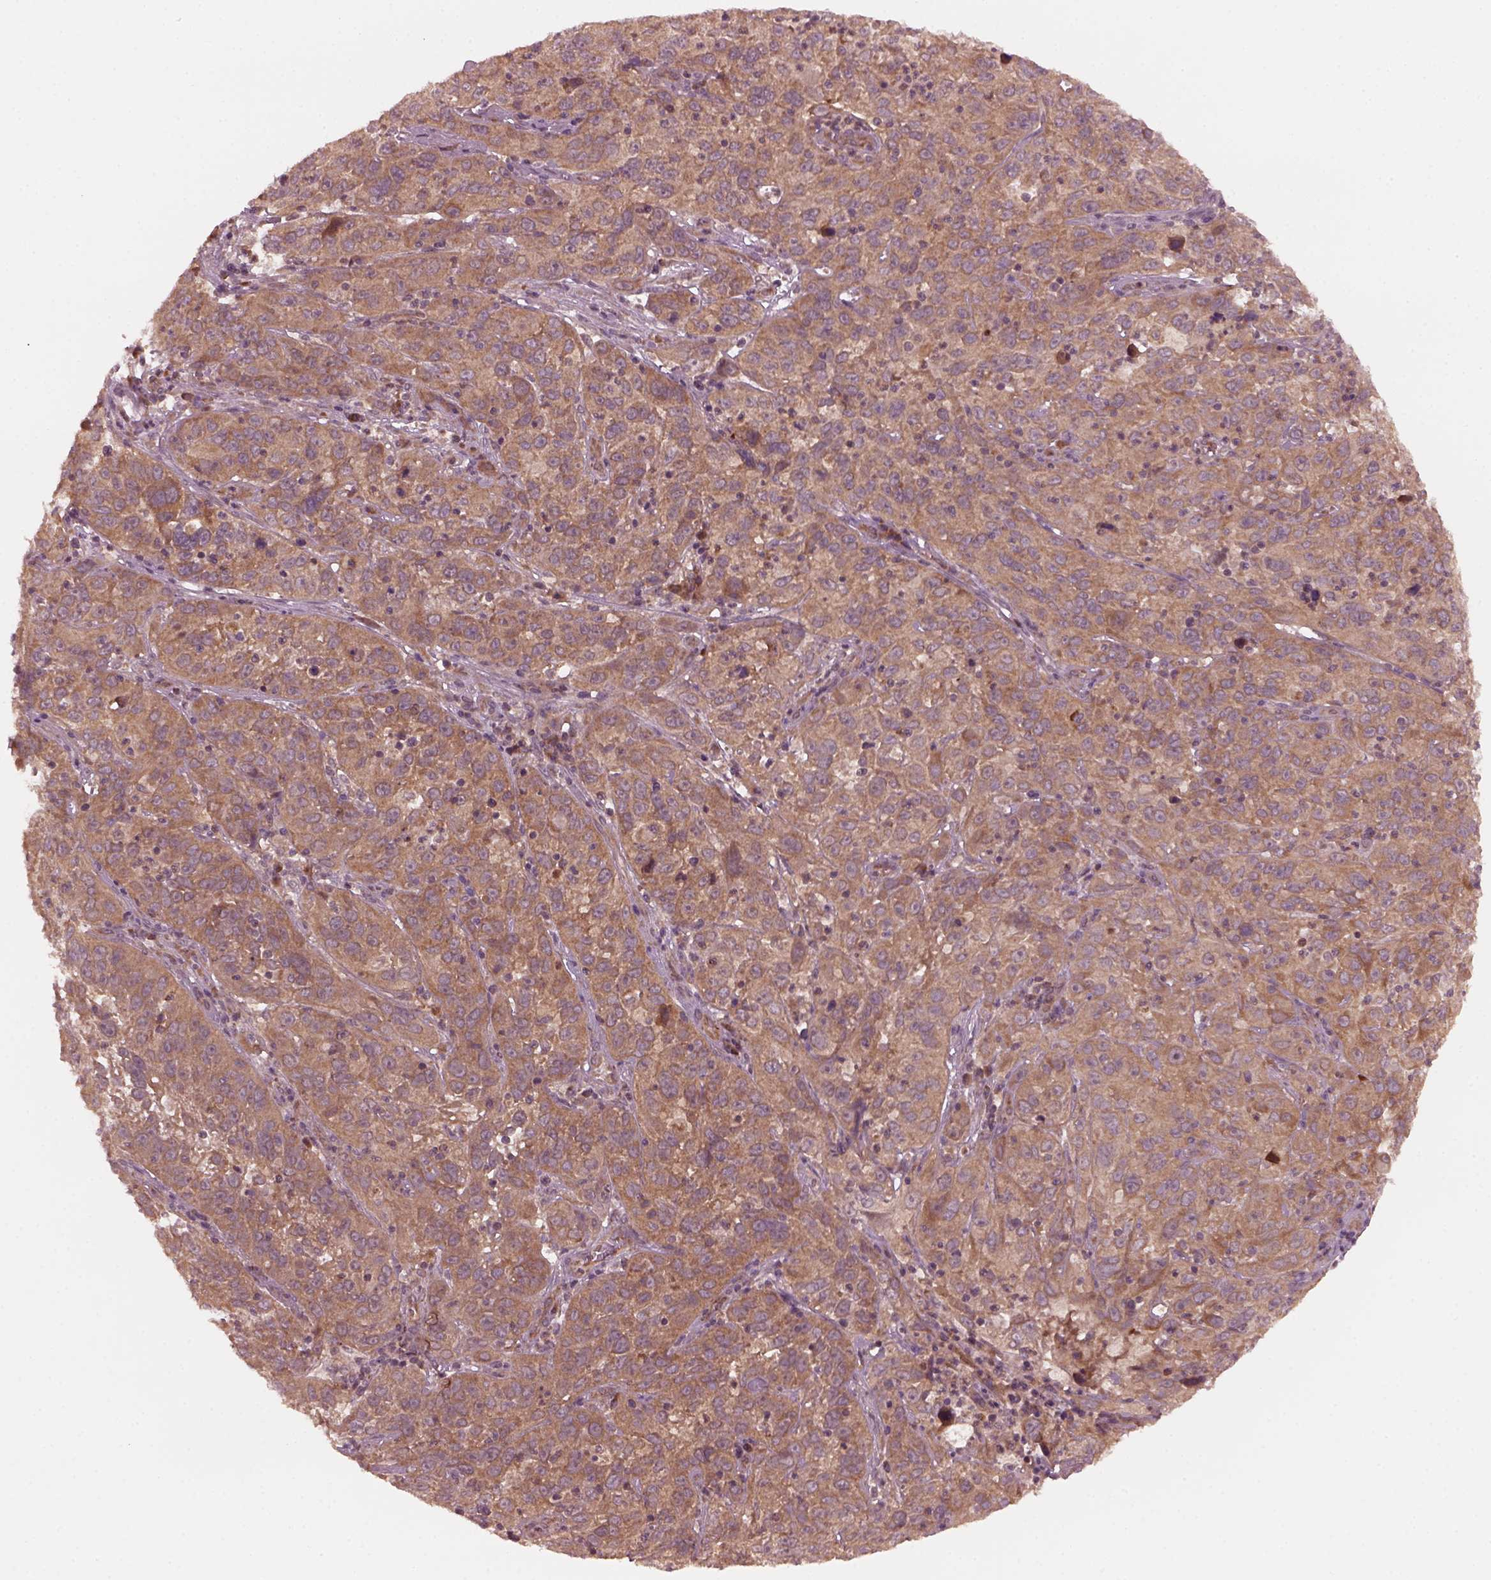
{"staining": {"intensity": "moderate", "quantity": ">75%", "location": "cytoplasmic/membranous"}, "tissue": "cervical cancer", "cell_type": "Tumor cells", "image_type": "cancer", "snomed": [{"axis": "morphology", "description": "Squamous cell carcinoma, NOS"}, {"axis": "topography", "description": "Cervix"}], "caption": "Moderate cytoplasmic/membranous expression for a protein is appreciated in about >75% of tumor cells of cervical squamous cell carcinoma using immunohistochemistry (IHC).", "gene": "FAF2", "patient": {"sex": "female", "age": 32}}